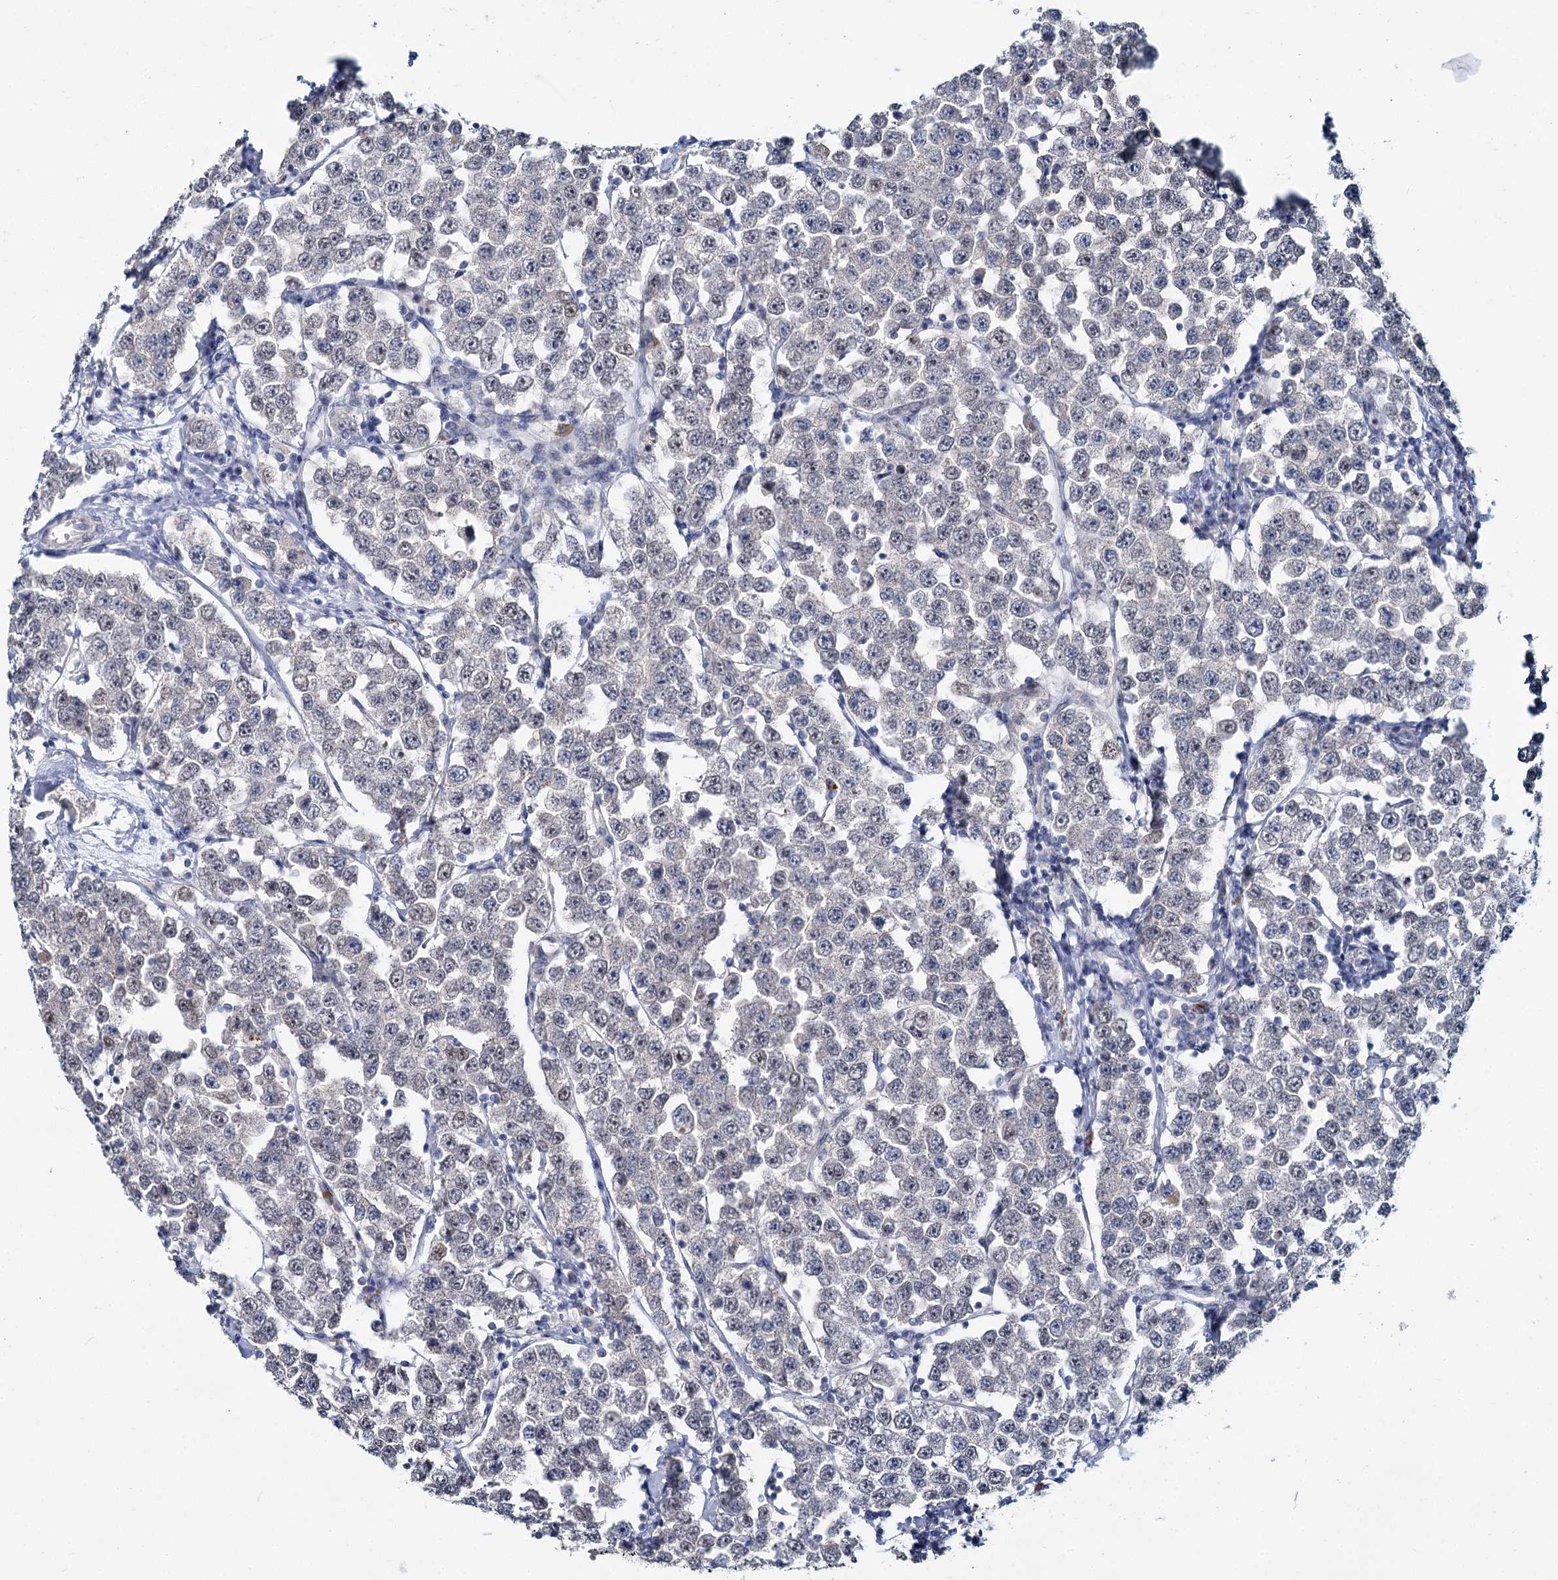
{"staining": {"intensity": "negative", "quantity": "none", "location": "none"}, "tissue": "testis cancer", "cell_type": "Tumor cells", "image_type": "cancer", "snomed": [{"axis": "morphology", "description": "Seminoma, NOS"}, {"axis": "topography", "description": "Testis"}], "caption": "Immunohistochemistry histopathology image of neoplastic tissue: human seminoma (testis) stained with DAB (3,3'-diaminobenzidine) demonstrates no significant protein staining in tumor cells.", "gene": "ACRBP", "patient": {"sex": "male", "age": 28}}